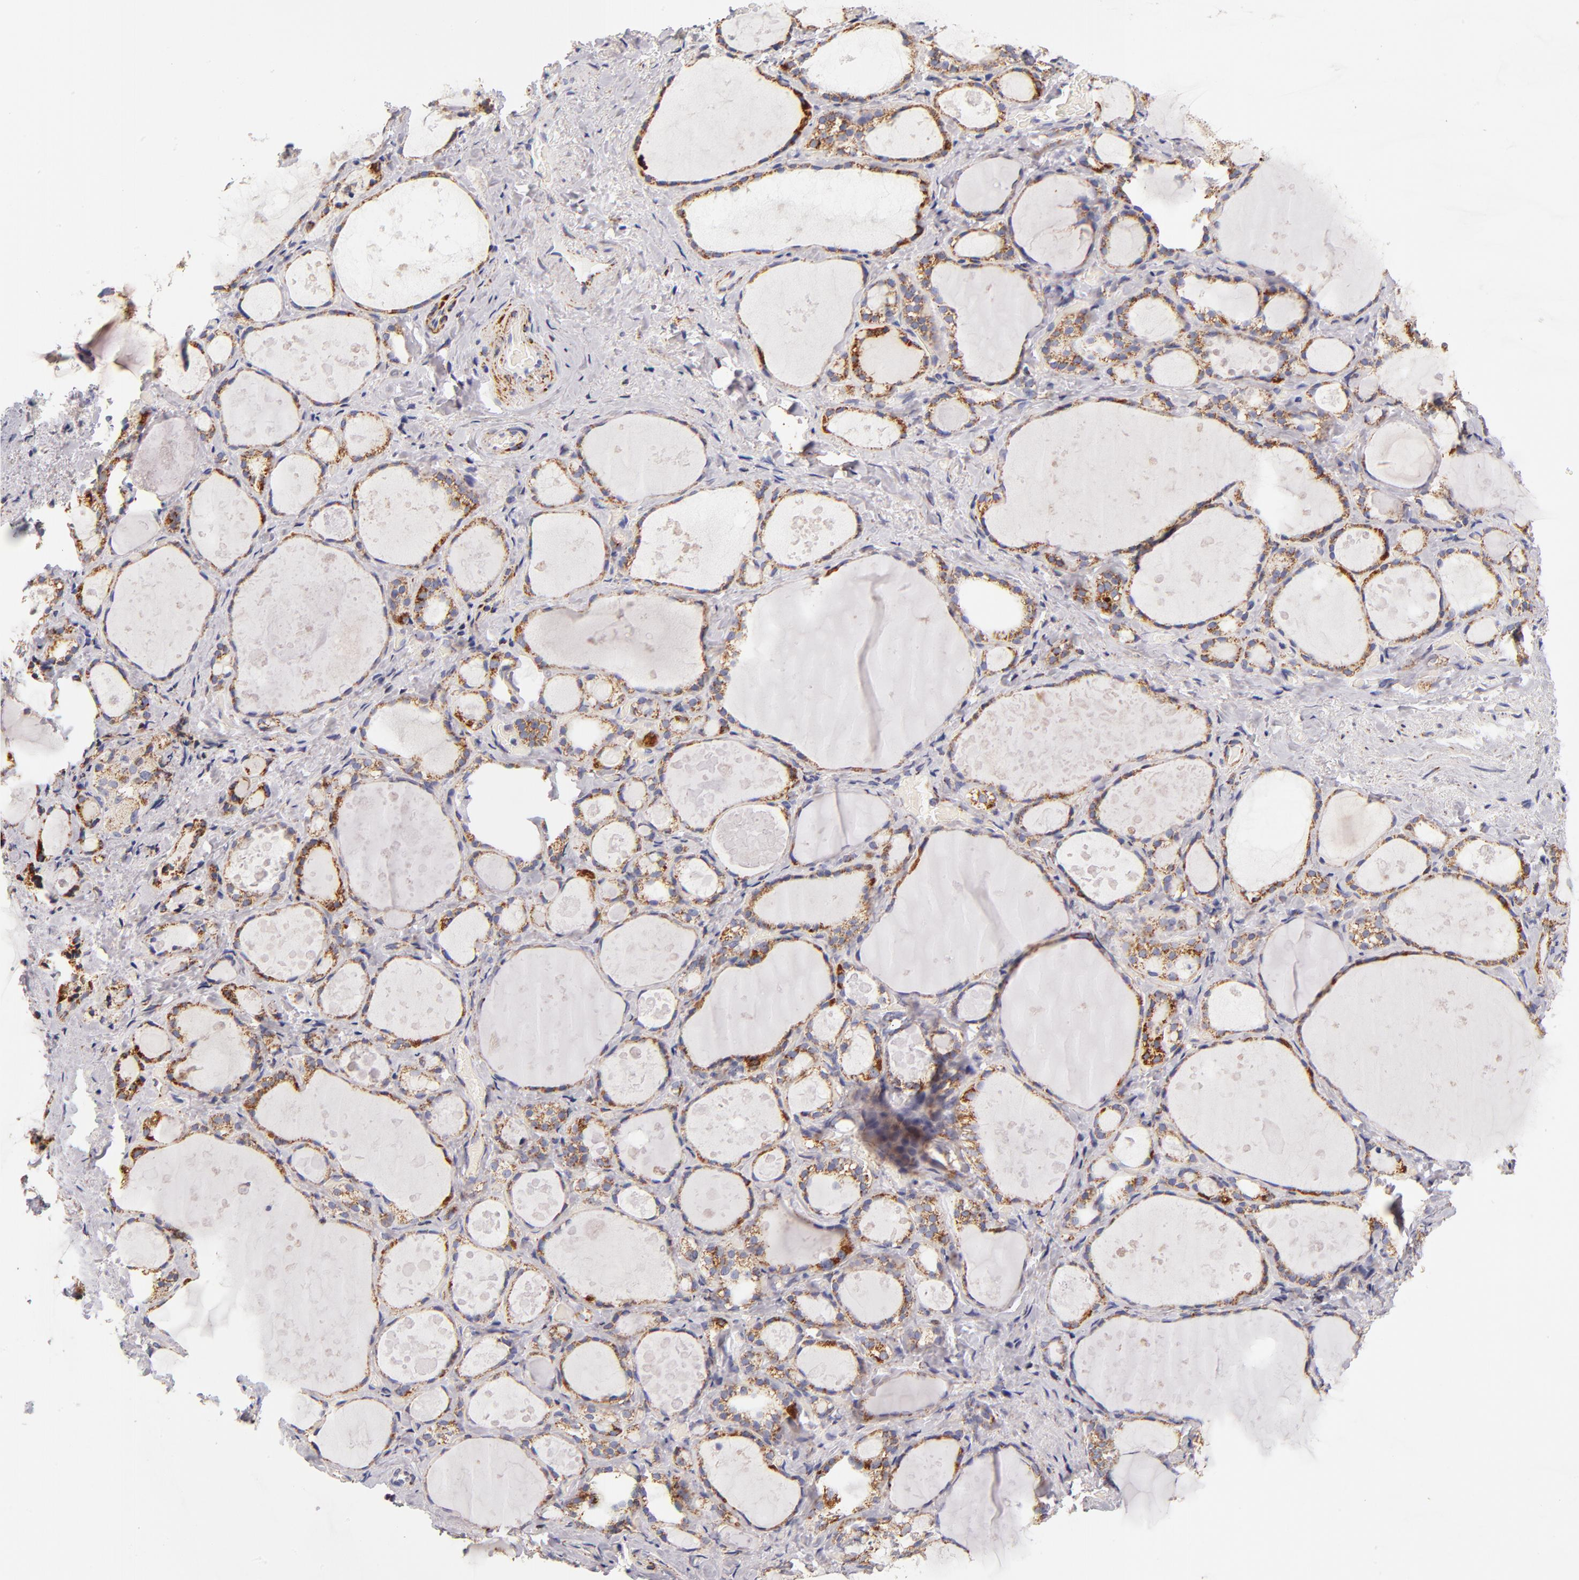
{"staining": {"intensity": "strong", "quantity": ">75%", "location": "cytoplasmic/membranous"}, "tissue": "thyroid gland", "cell_type": "Glandular cells", "image_type": "normal", "snomed": [{"axis": "morphology", "description": "Normal tissue, NOS"}, {"axis": "topography", "description": "Thyroid gland"}], "caption": "High-power microscopy captured an immunohistochemistry (IHC) image of benign thyroid gland, revealing strong cytoplasmic/membranous expression in approximately >75% of glandular cells. (Brightfield microscopy of DAB IHC at high magnification).", "gene": "ECHS1", "patient": {"sex": "female", "age": 75}}